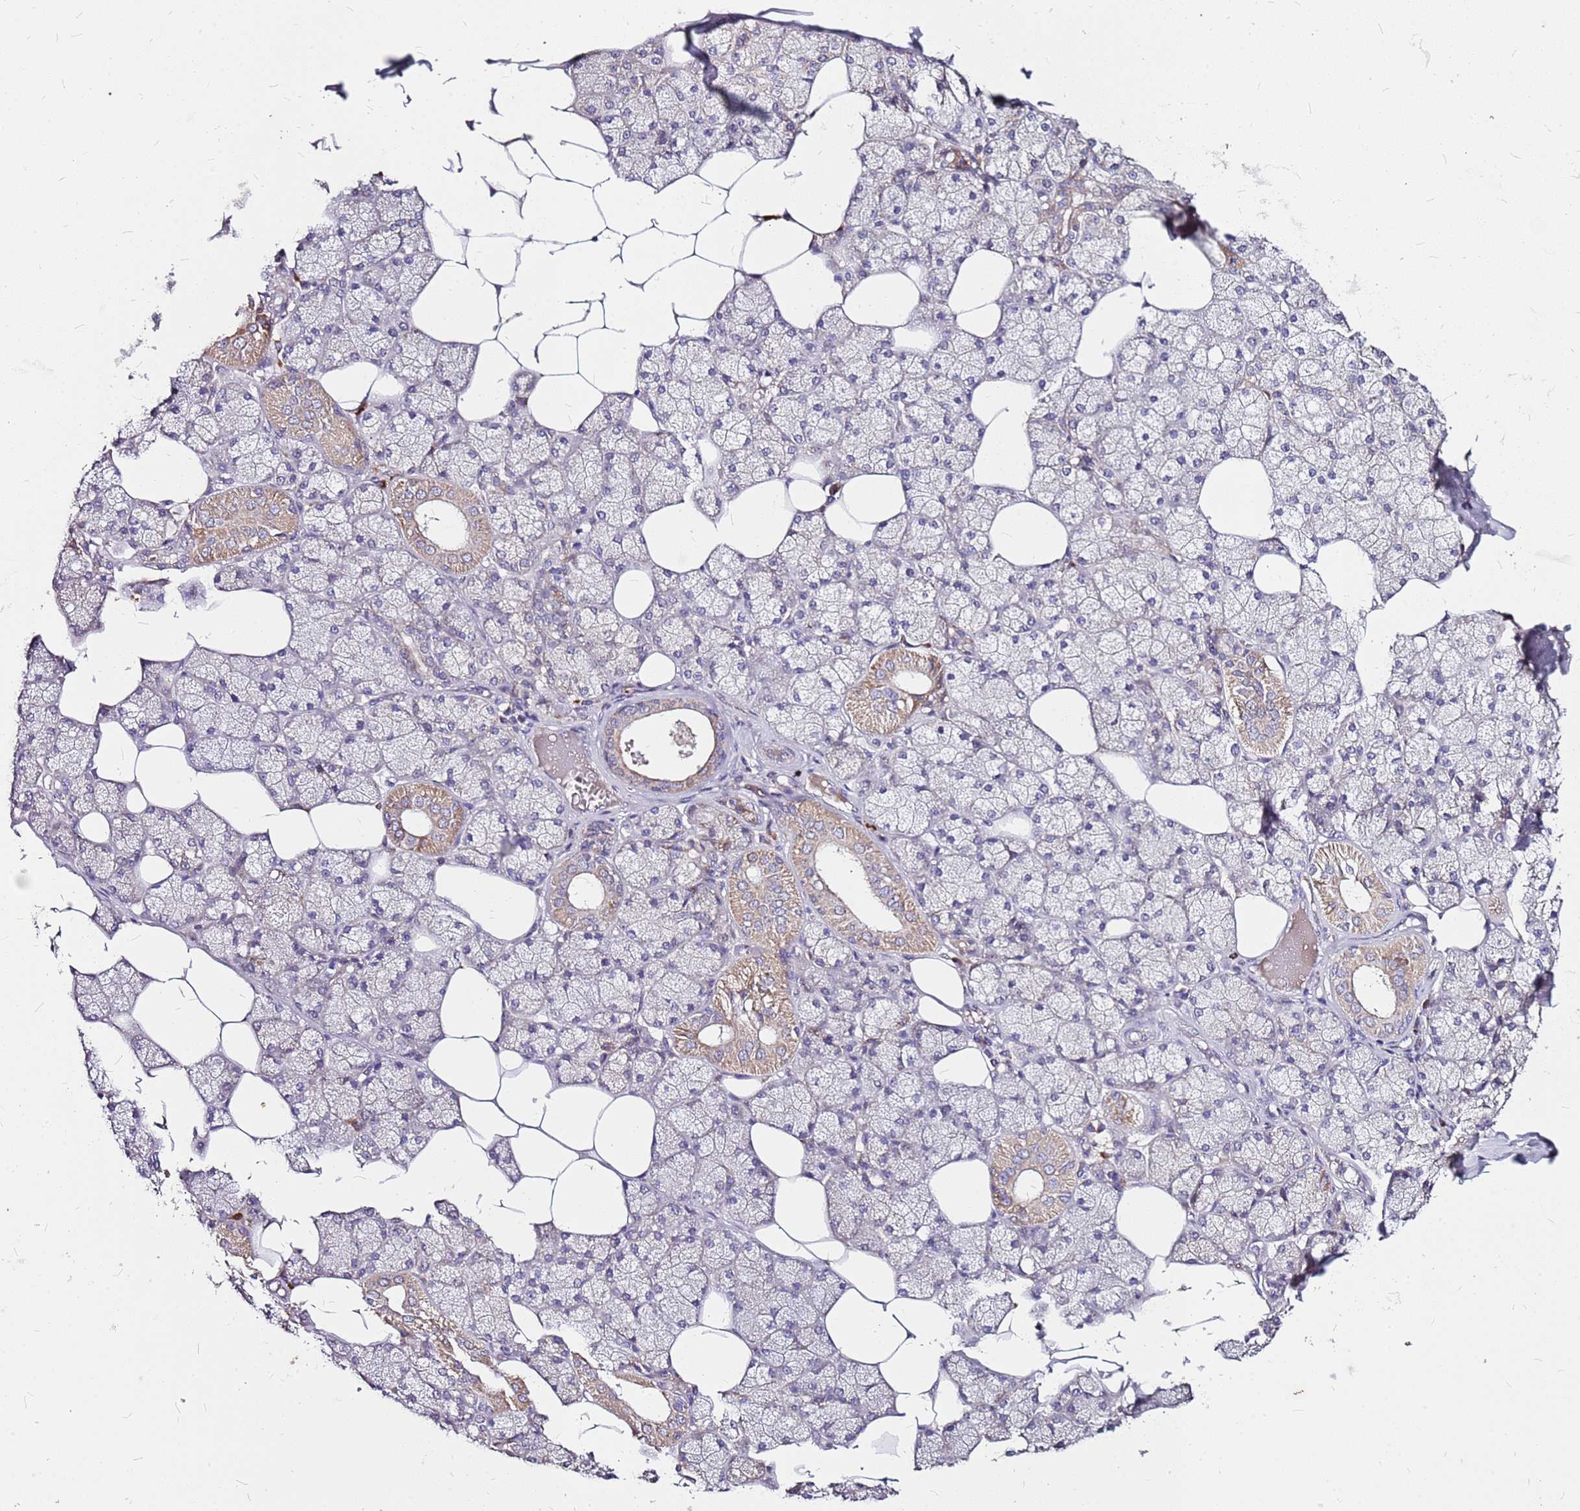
{"staining": {"intensity": "moderate", "quantity": "<25%", "location": "cytoplasmic/membranous"}, "tissue": "salivary gland", "cell_type": "Glandular cells", "image_type": "normal", "snomed": [{"axis": "morphology", "description": "Normal tissue, NOS"}, {"axis": "topography", "description": "Salivary gland"}], "caption": "Immunohistochemical staining of benign salivary gland demonstrates low levels of moderate cytoplasmic/membranous staining in approximately <25% of glandular cells. (Brightfield microscopy of DAB IHC at high magnification).", "gene": "DCDC2C", "patient": {"sex": "male", "age": 62}}